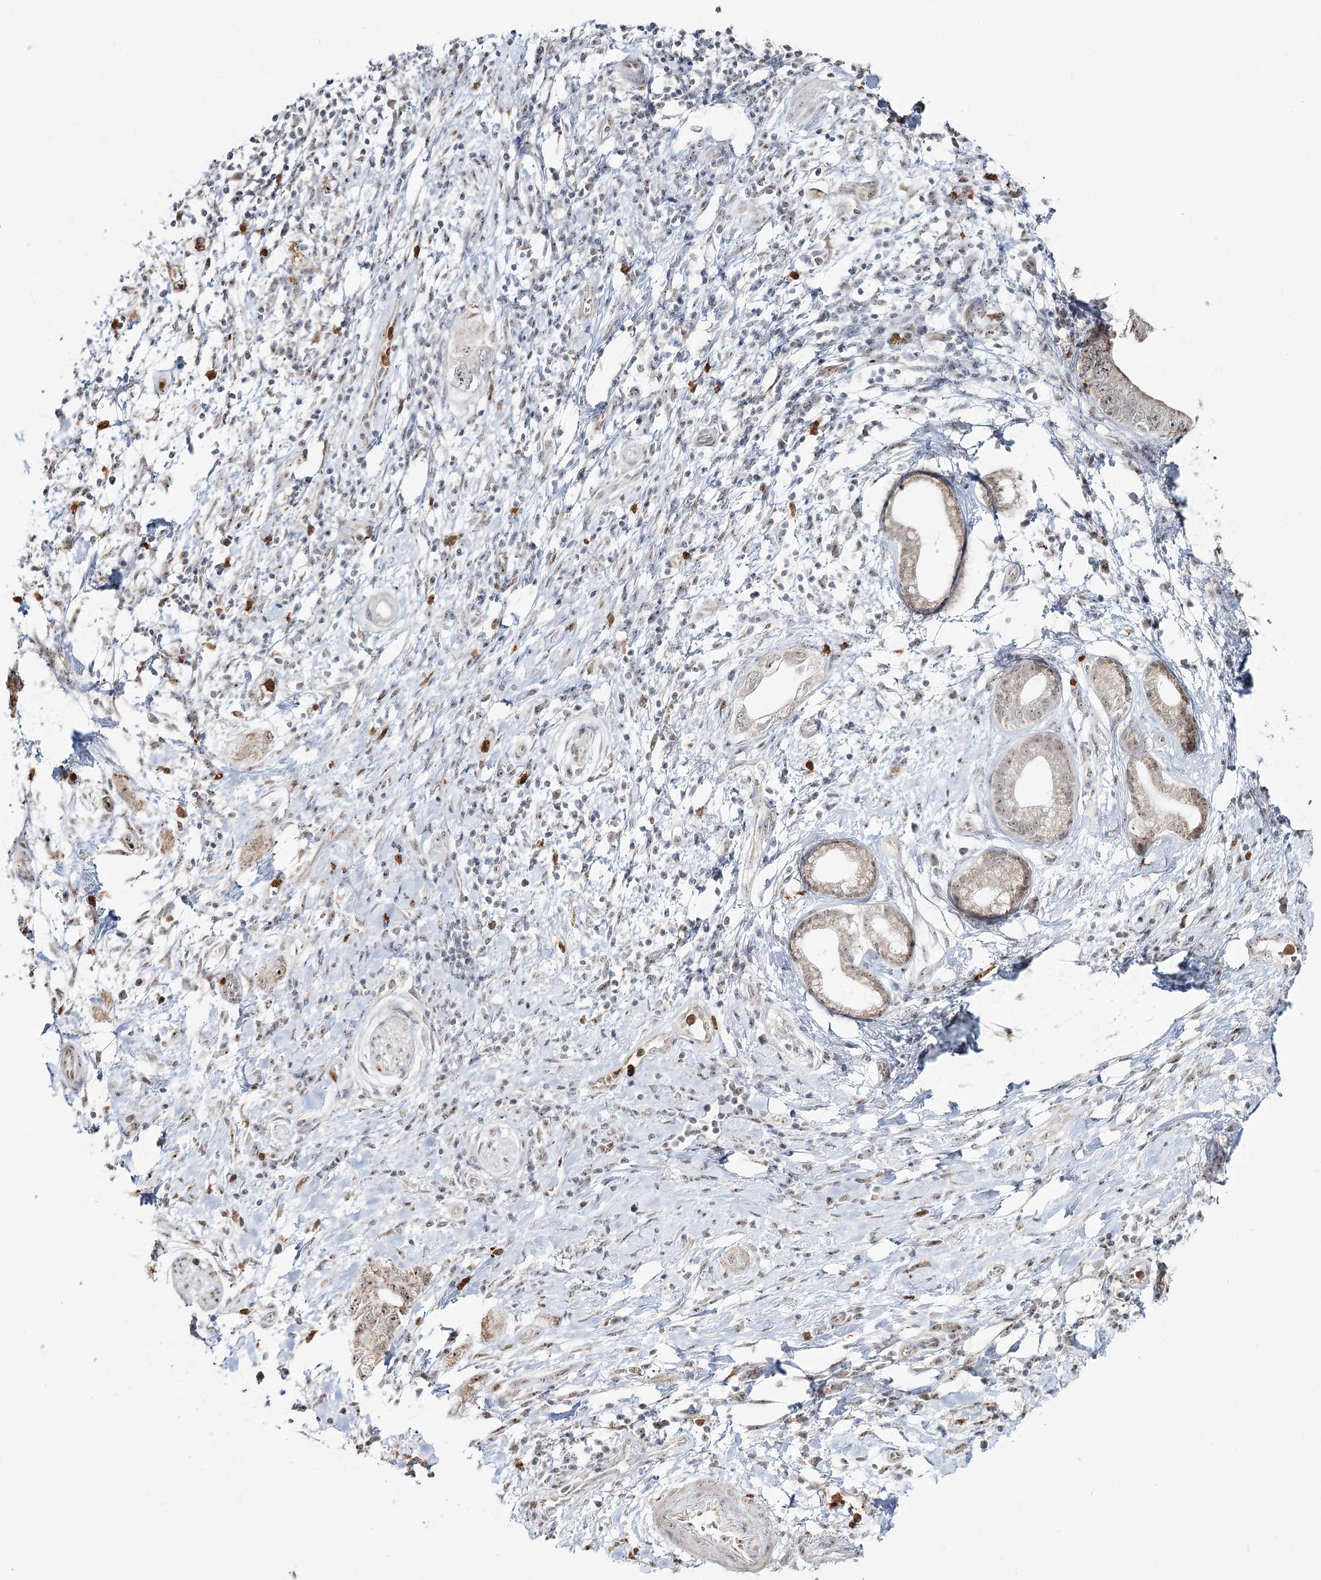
{"staining": {"intensity": "weak", "quantity": ">75%", "location": "cytoplasmic/membranous,nuclear"}, "tissue": "pancreatic cancer", "cell_type": "Tumor cells", "image_type": "cancer", "snomed": [{"axis": "morphology", "description": "Adenocarcinoma, NOS"}, {"axis": "topography", "description": "Pancreas"}], "caption": "The histopathology image reveals staining of pancreatic cancer (adenocarcinoma), revealing weak cytoplasmic/membranous and nuclear protein positivity (brown color) within tumor cells.", "gene": "ATAD1", "patient": {"sex": "female", "age": 73}}